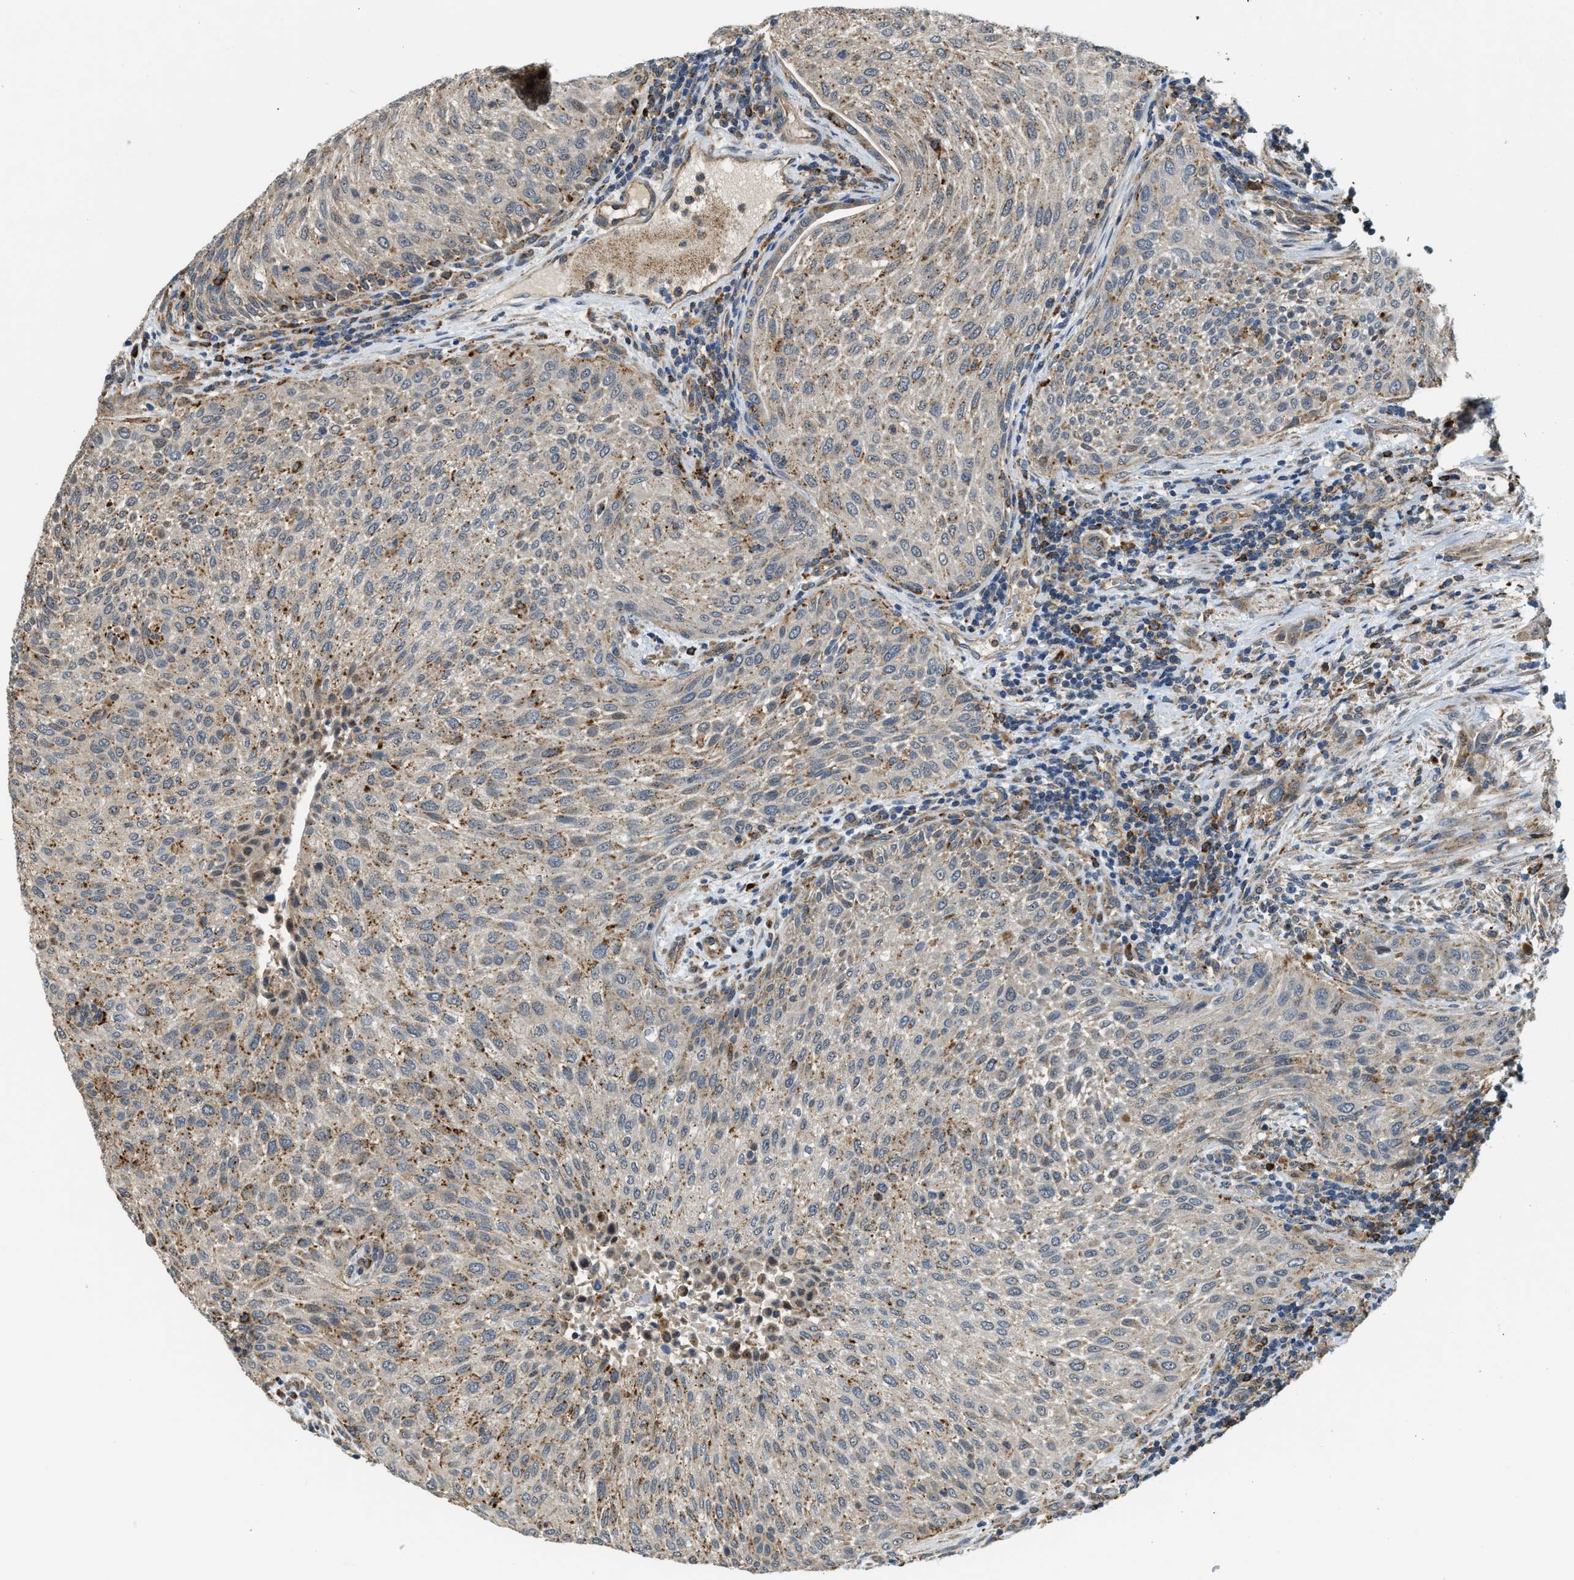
{"staining": {"intensity": "moderate", "quantity": ">75%", "location": "cytoplasmic/membranous"}, "tissue": "urothelial cancer", "cell_type": "Tumor cells", "image_type": "cancer", "snomed": [{"axis": "morphology", "description": "Urothelial carcinoma, Low grade"}, {"axis": "morphology", "description": "Urothelial carcinoma, High grade"}, {"axis": "topography", "description": "Urinary bladder"}], "caption": "DAB (3,3'-diaminobenzidine) immunohistochemical staining of human urothelial cancer exhibits moderate cytoplasmic/membranous protein expression in about >75% of tumor cells.", "gene": "STARD3NL", "patient": {"sex": "male", "age": 35}}